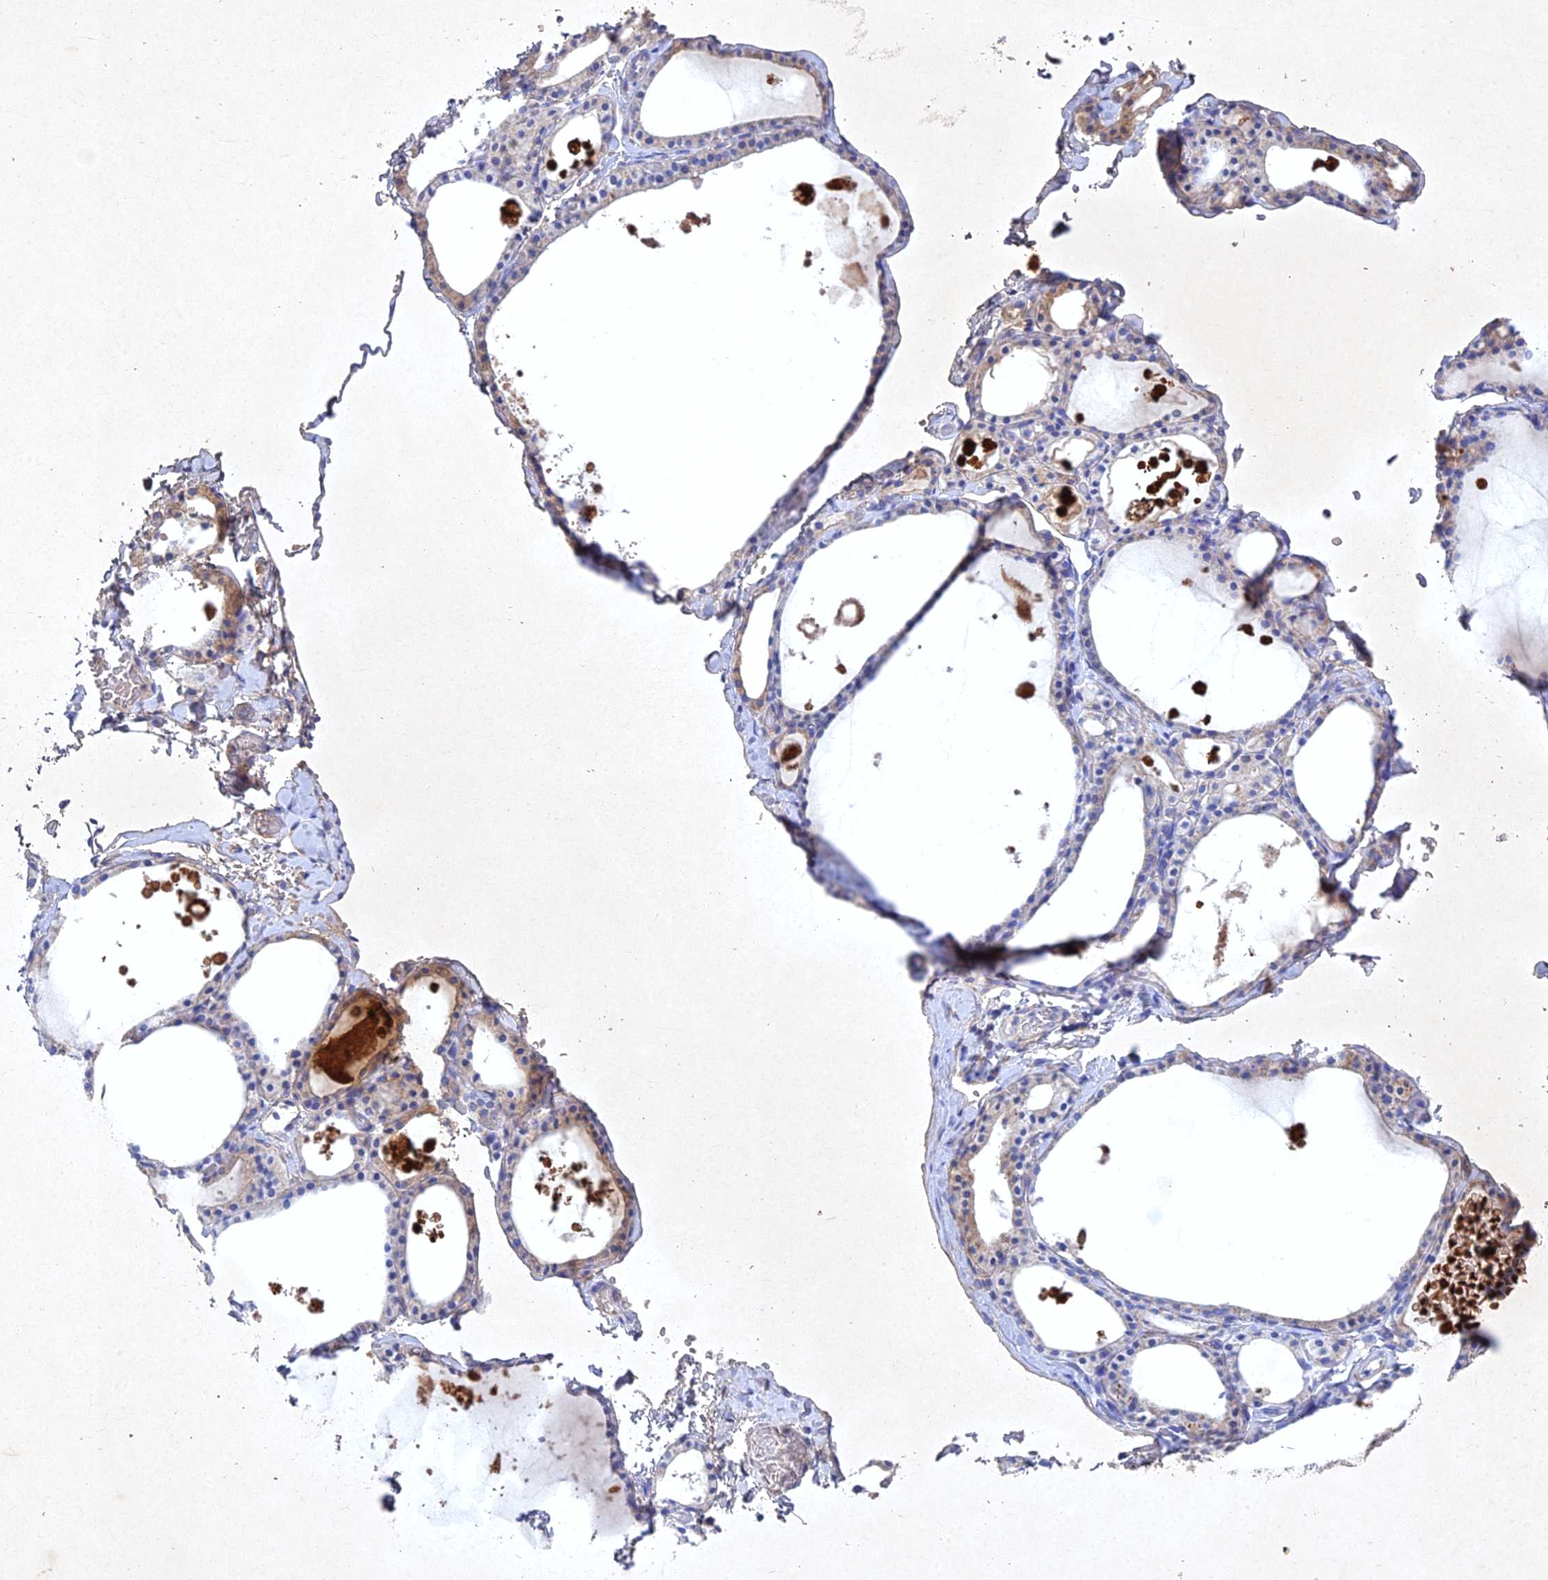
{"staining": {"intensity": "weak", "quantity": "<25%", "location": "cytoplasmic/membranous"}, "tissue": "thyroid gland", "cell_type": "Glandular cells", "image_type": "normal", "snomed": [{"axis": "morphology", "description": "Normal tissue, NOS"}, {"axis": "topography", "description": "Thyroid gland"}], "caption": "Human thyroid gland stained for a protein using immunohistochemistry (IHC) exhibits no positivity in glandular cells.", "gene": "NDUFV1", "patient": {"sex": "male", "age": 56}}